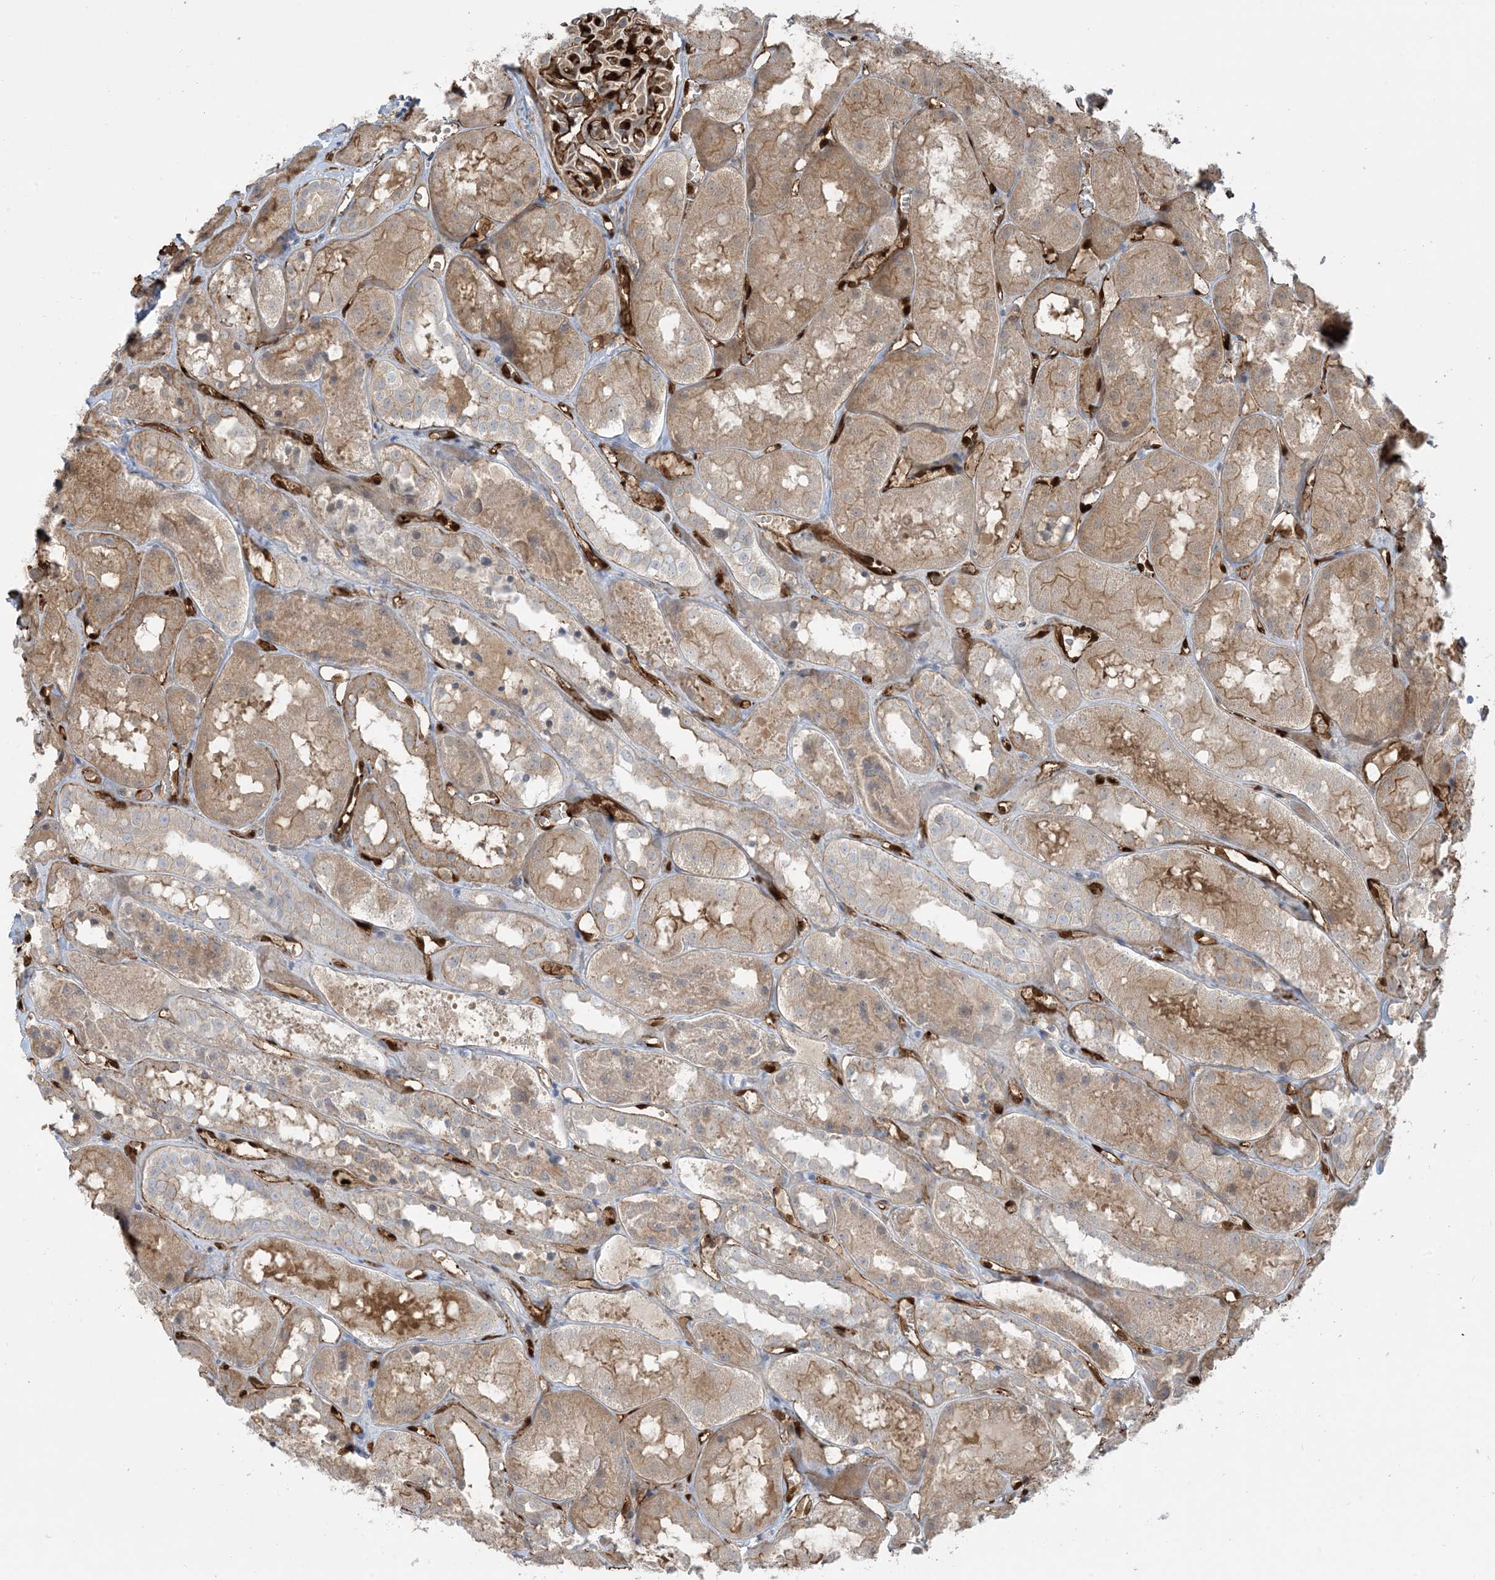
{"staining": {"intensity": "strong", "quantity": "25%-75%", "location": "cytoplasmic/membranous"}, "tissue": "kidney", "cell_type": "Cells in glomeruli", "image_type": "normal", "snomed": [{"axis": "morphology", "description": "Normal tissue, NOS"}, {"axis": "topography", "description": "Kidney"}], "caption": "The photomicrograph displays staining of benign kidney, revealing strong cytoplasmic/membranous protein staining (brown color) within cells in glomeruli.", "gene": "PPM1F", "patient": {"sex": "male", "age": 16}}